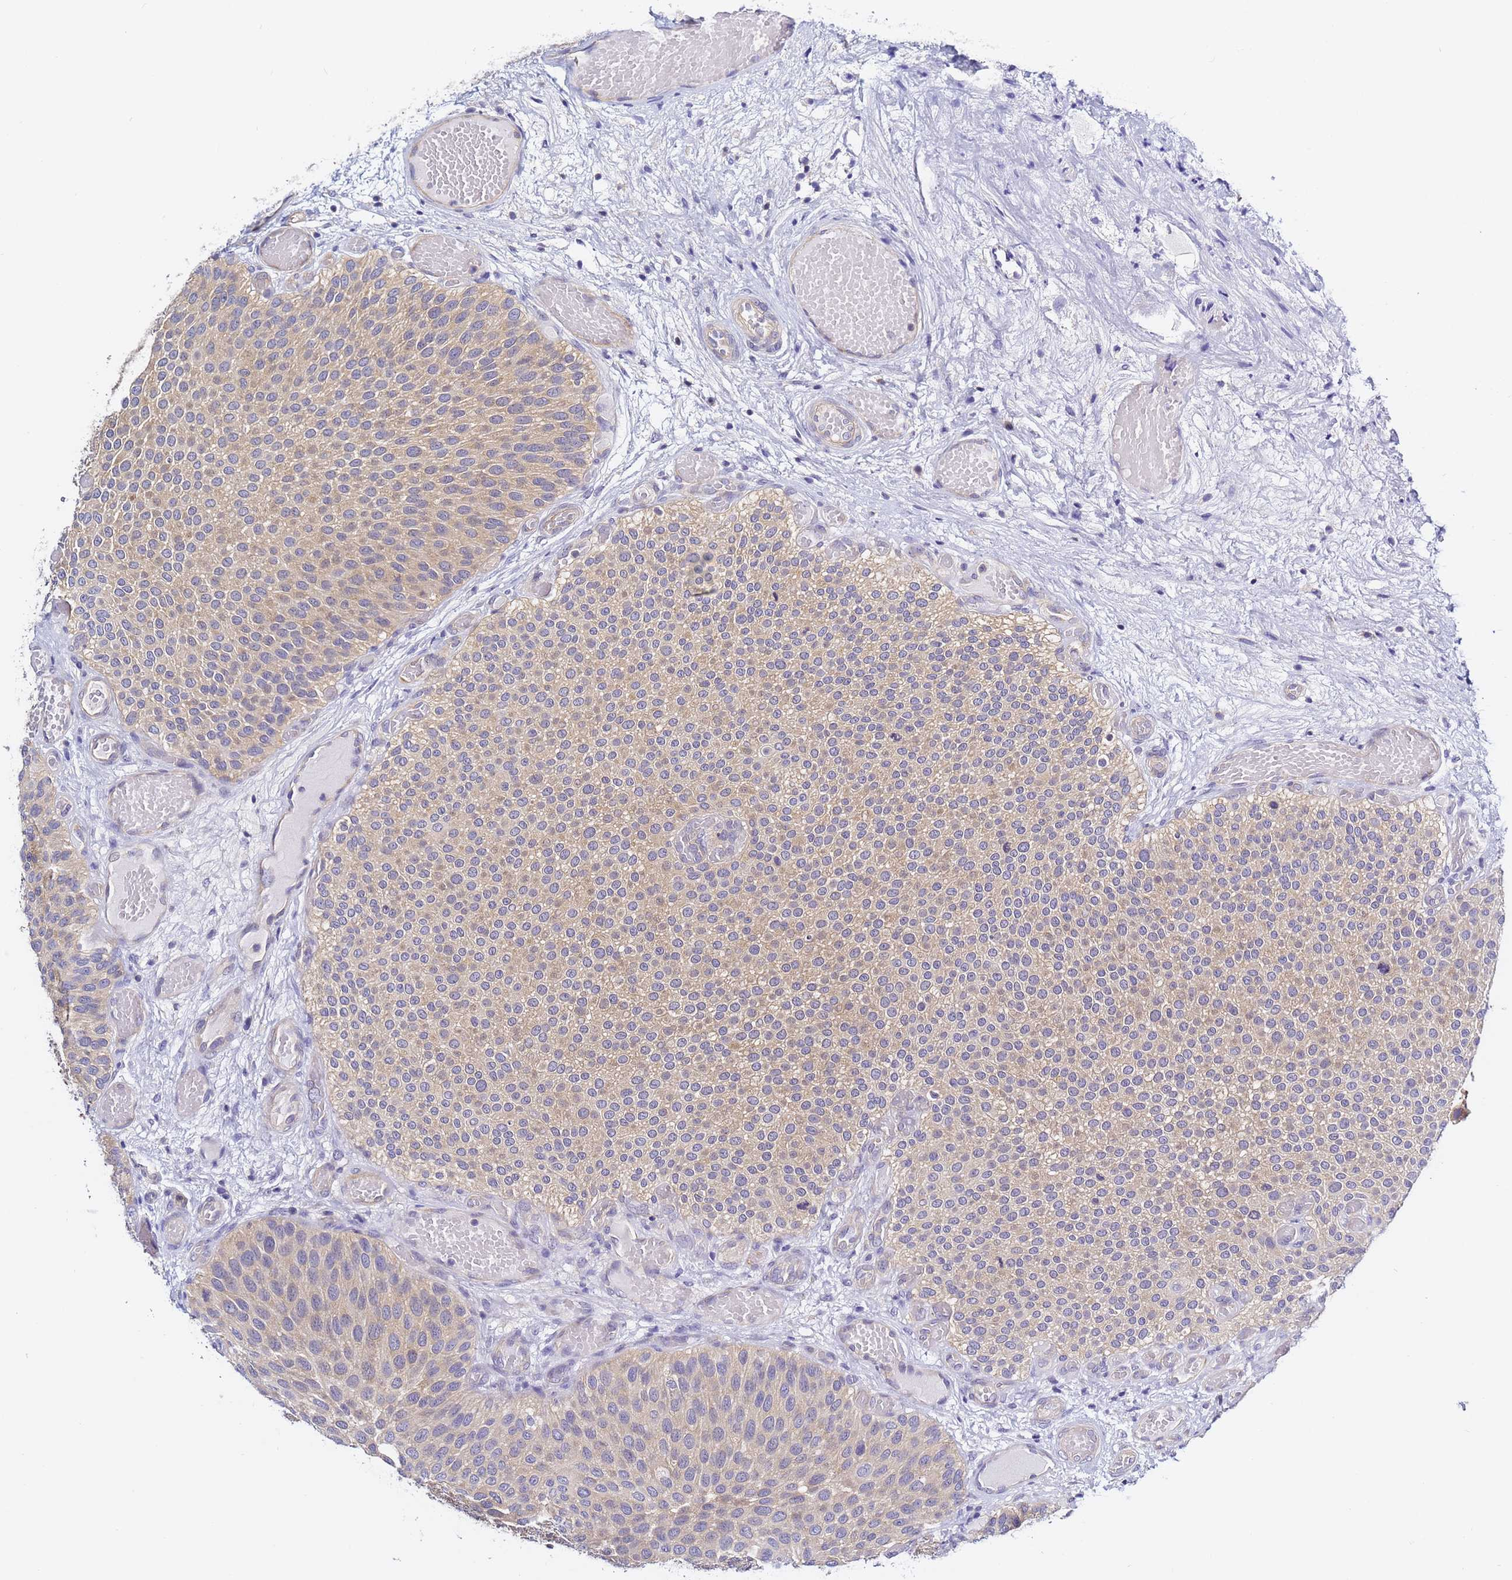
{"staining": {"intensity": "weak", "quantity": "25%-75%", "location": "cytoplasmic/membranous"}, "tissue": "urothelial cancer", "cell_type": "Tumor cells", "image_type": "cancer", "snomed": [{"axis": "morphology", "description": "Urothelial carcinoma, Low grade"}, {"axis": "topography", "description": "Urinary bladder"}], "caption": "Immunohistochemical staining of urothelial cancer exhibits low levels of weak cytoplasmic/membranous staining in approximately 25%-75% of tumor cells.", "gene": "LENG1", "patient": {"sex": "male", "age": 89}}